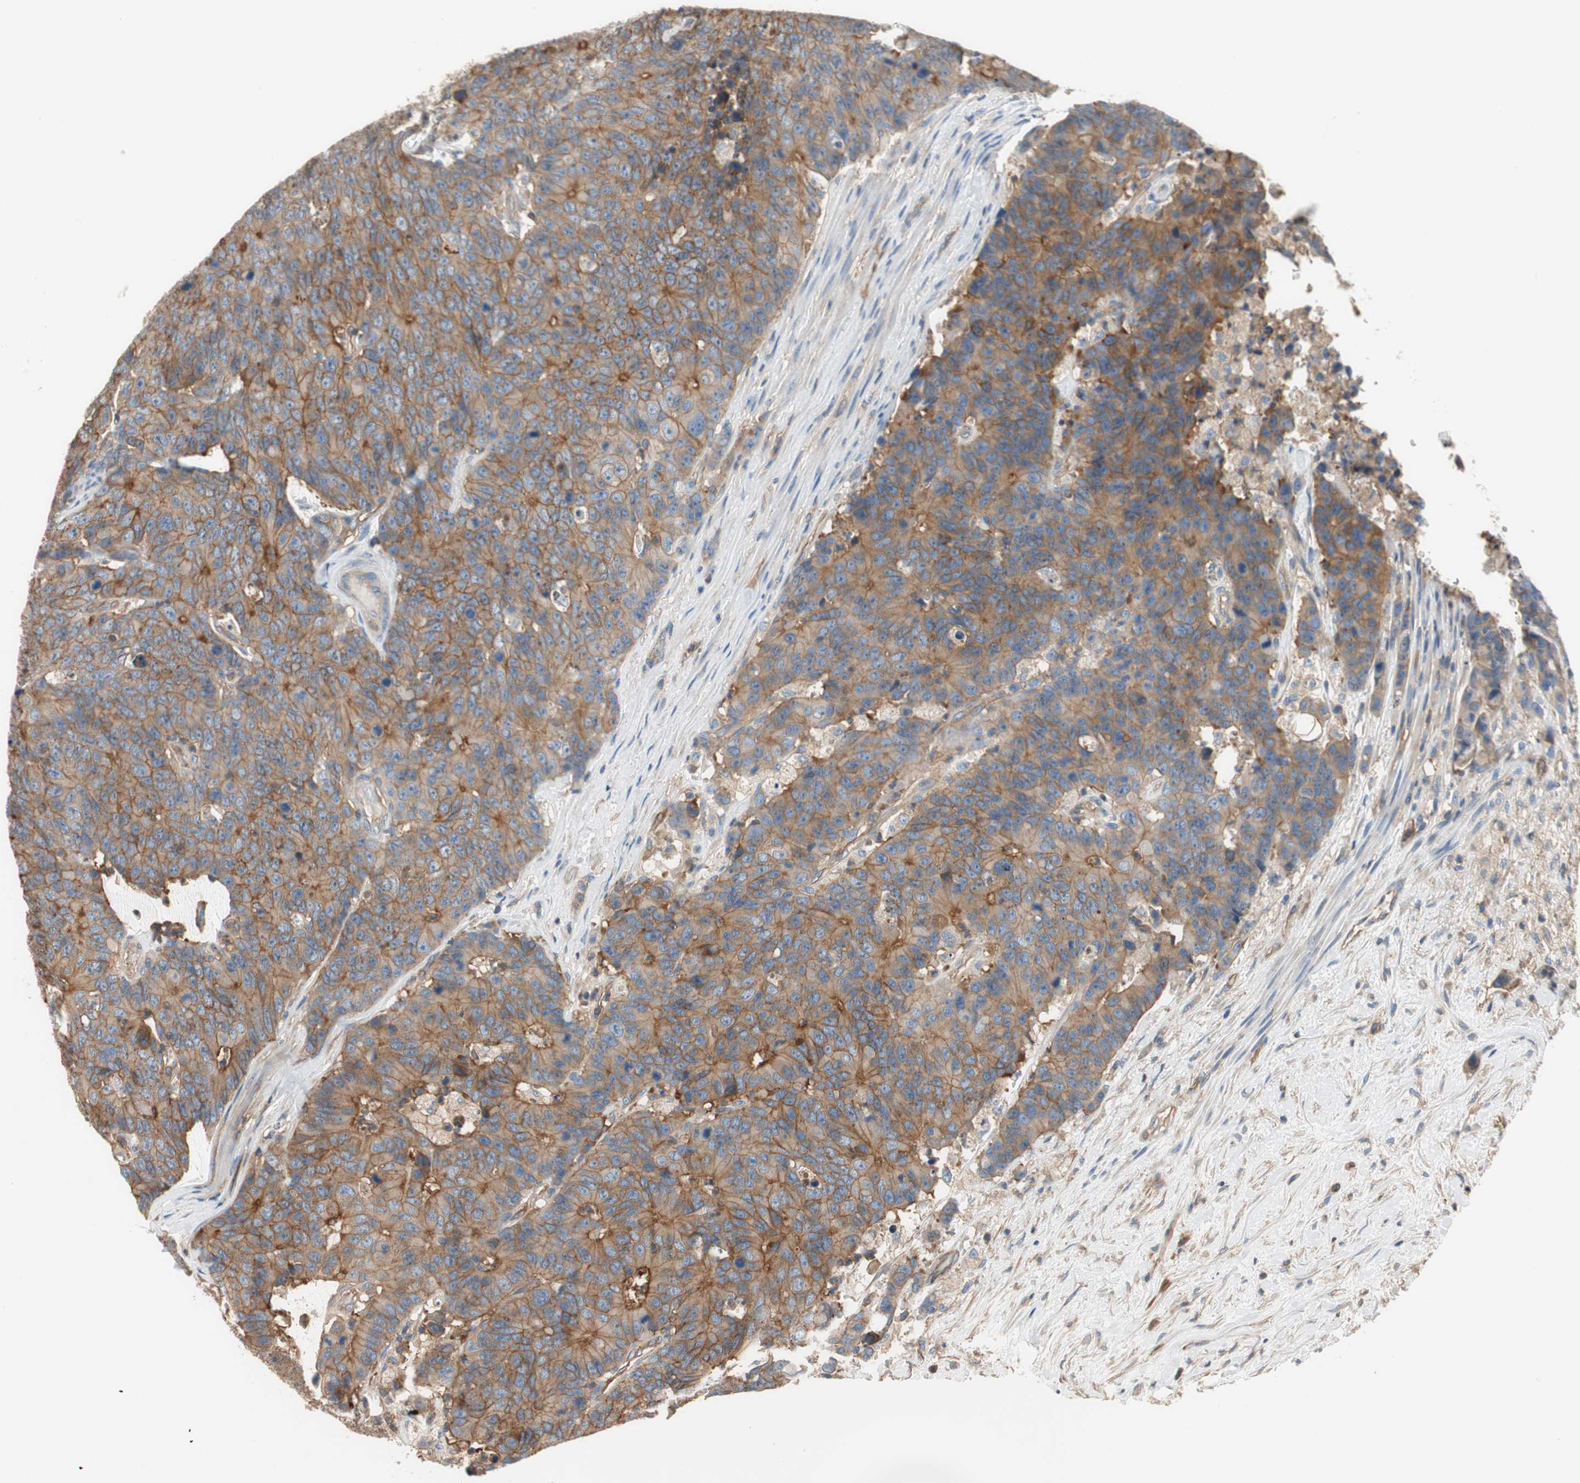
{"staining": {"intensity": "moderate", "quantity": ">75%", "location": "cytoplasmic/membranous"}, "tissue": "colorectal cancer", "cell_type": "Tumor cells", "image_type": "cancer", "snomed": [{"axis": "morphology", "description": "Adenocarcinoma, NOS"}, {"axis": "topography", "description": "Colon"}], "caption": "Protein analysis of colorectal cancer (adenocarcinoma) tissue reveals moderate cytoplasmic/membranous expression in approximately >75% of tumor cells. (DAB (3,3'-diaminobenzidine) IHC, brown staining for protein, blue staining for nuclei).", "gene": "IL1RL1", "patient": {"sex": "female", "age": 86}}